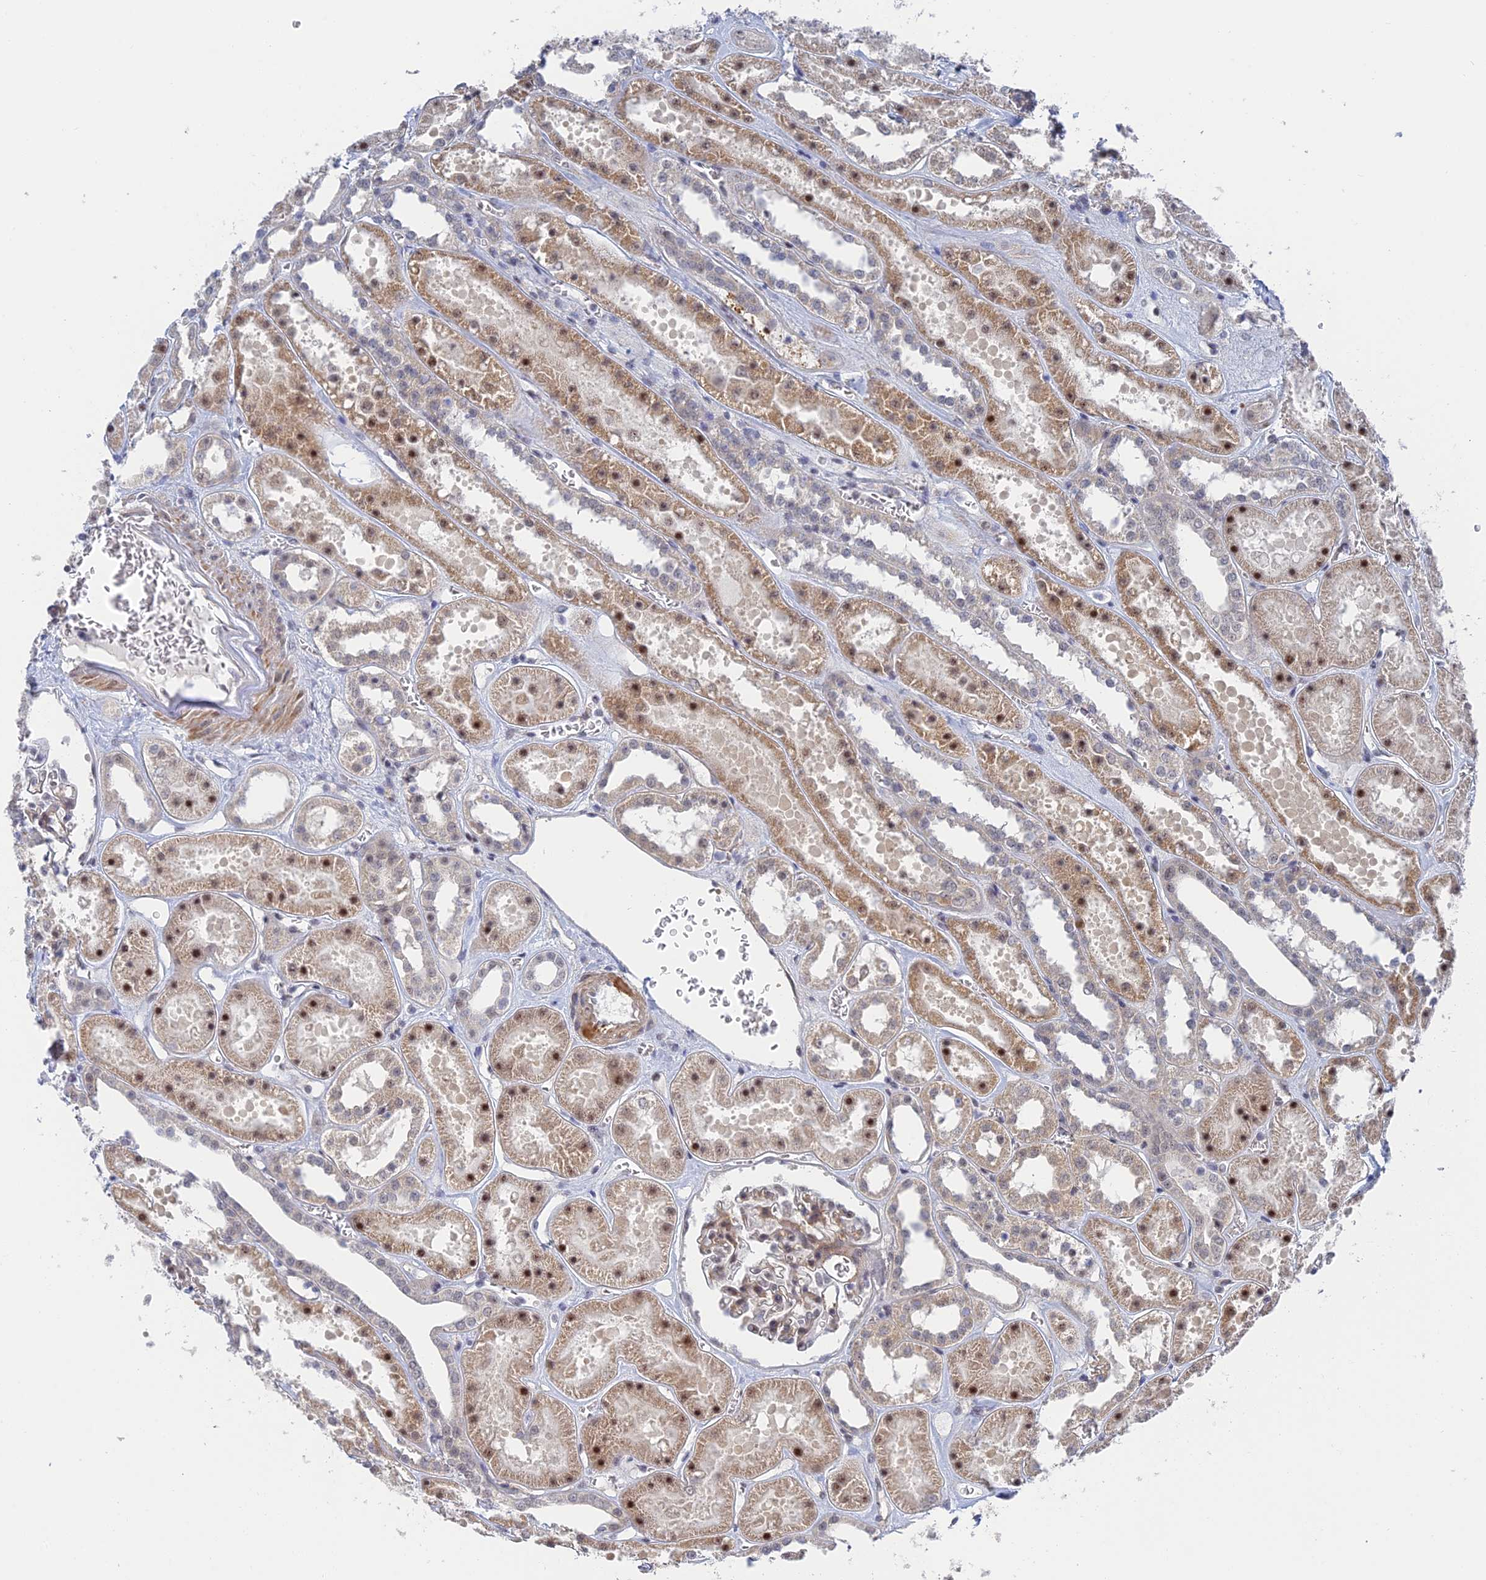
{"staining": {"intensity": "weak", "quantity": "25%-75%", "location": "cytoplasmic/membranous"}, "tissue": "kidney", "cell_type": "Cells in glomeruli", "image_type": "normal", "snomed": [{"axis": "morphology", "description": "Normal tissue, NOS"}, {"axis": "topography", "description": "Kidney"}], "caption": "Weak cytoplasmic/membranous expression is identified in approximately 25%-75% of cells in glomeruli in benign kidney. The protein of interest is stained brown, and the nuclei are stained in blue (DAB IHC with brightfield microscopy, high magnification).", "gene": "CFAP92", "patient": {"sex": "female", "age": 41}}